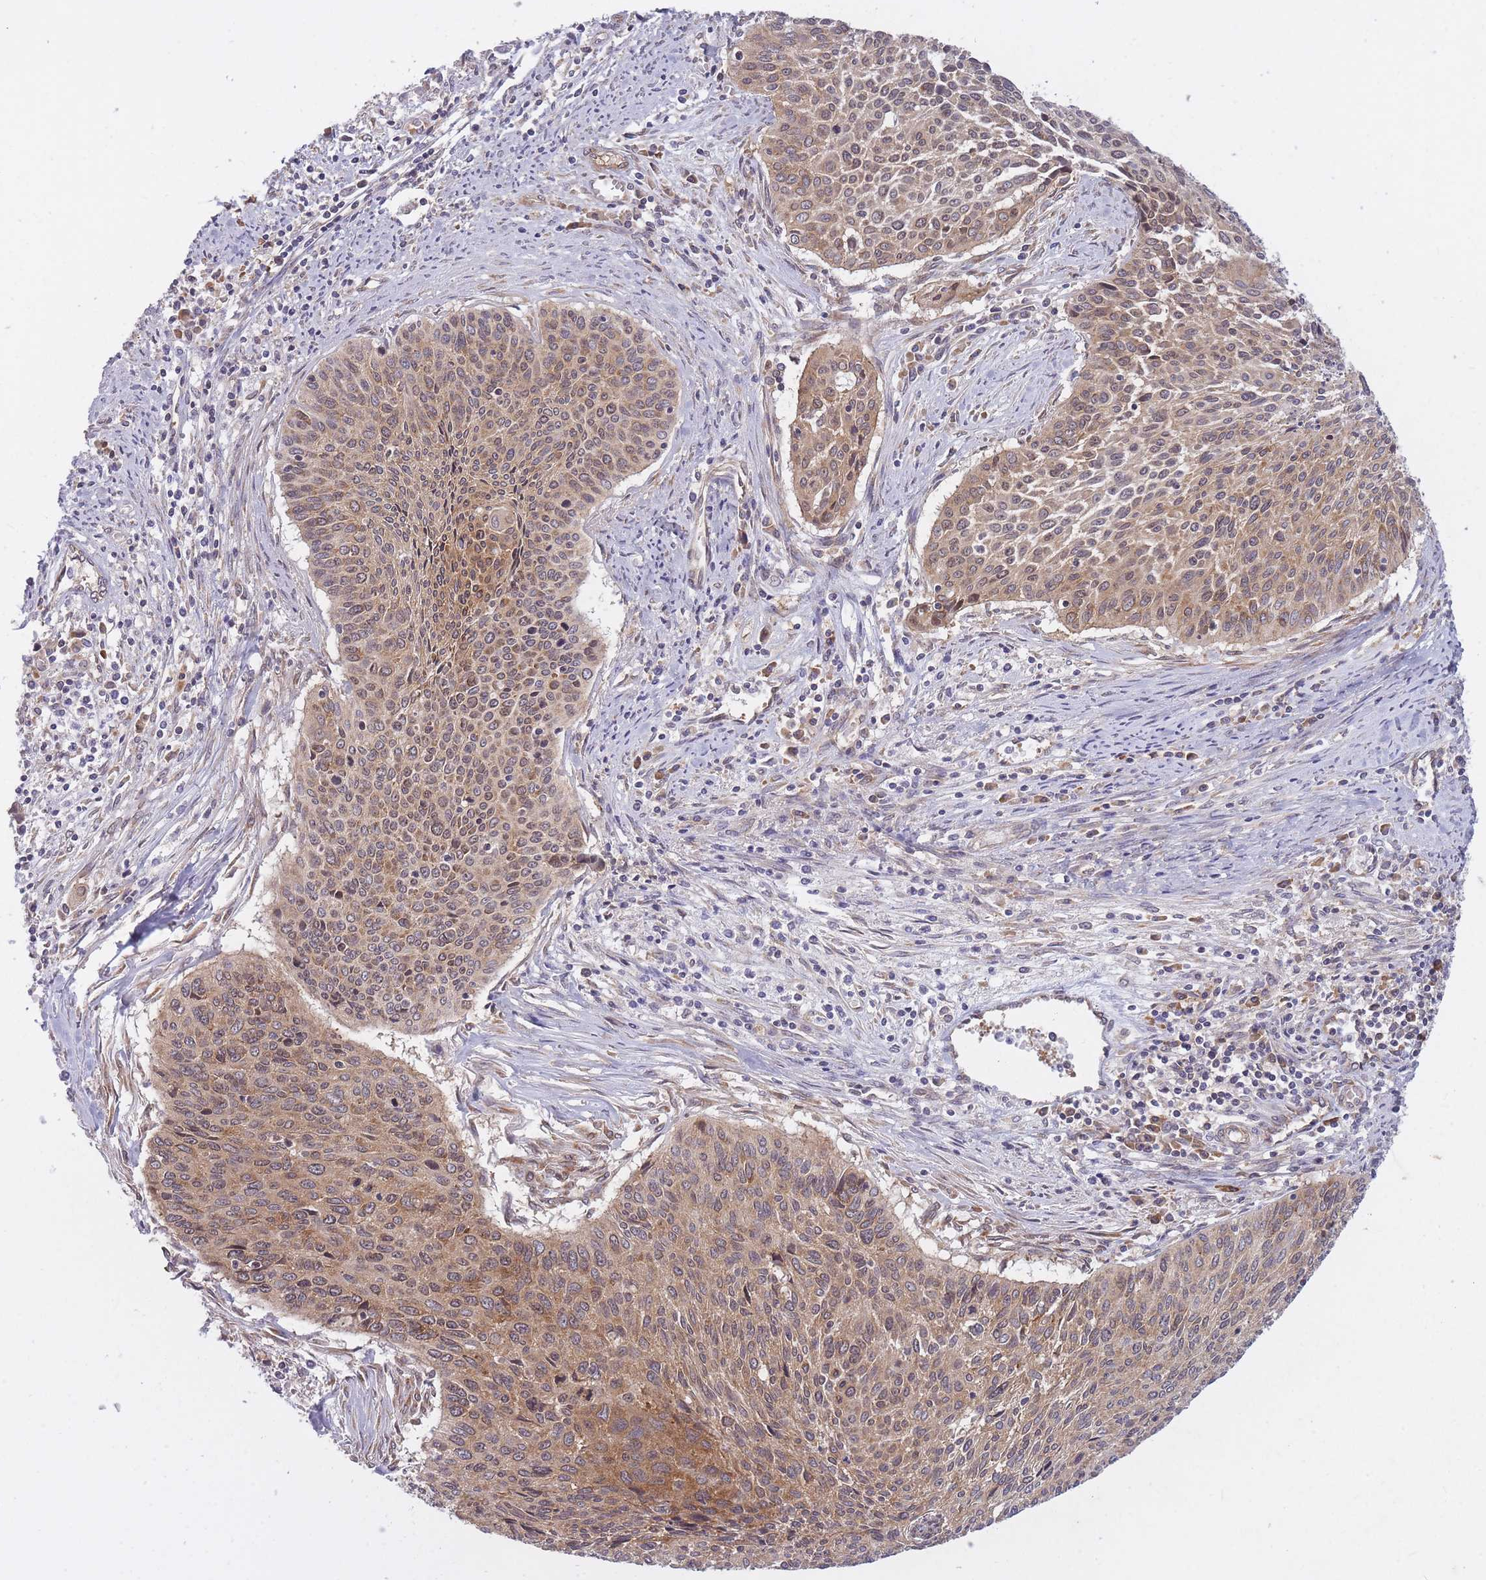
{"staining": {"intensity": "moderate", "quantity": ">75%", "location": "cytoplasmic/membranous,nuclear"}, "tissue": "cervical cancer", "cell_type": "Tumor cells", "image_type": "cancer", "snomed": [{"axis": "morphology", "description": "Squamous cell carcinoma, NOS"}, {"axis": "topography", "description": "Cervix"}], "caption": "Tumor cells exhibit medium levels of moderate cytoplasmic/membranous and nuclear staining in about >75% of cells in human cervical squamous cell carcinoma.", "gene": "CCDC124", "patient": {"sex": "female", "age": 55}}